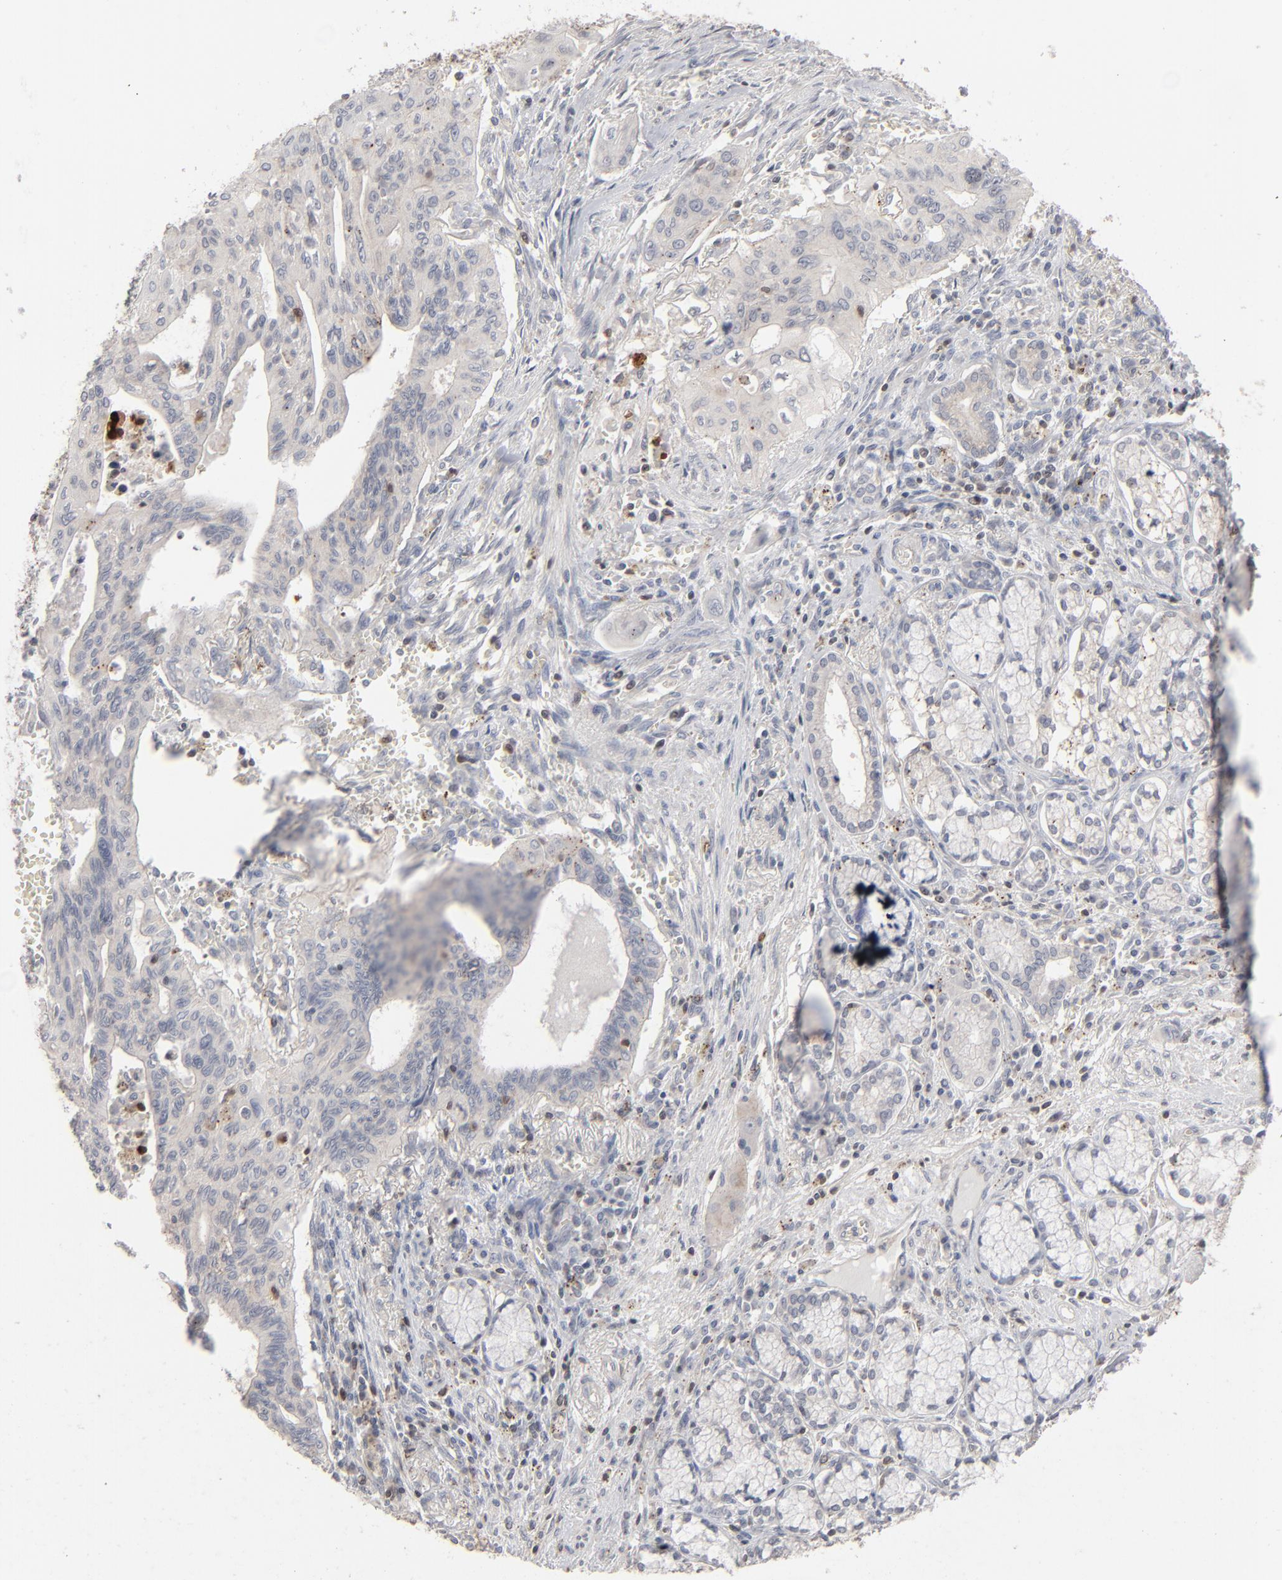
{"staining": {"intensity": "weak", "quantity": "<25%", "location": "cytoplasmic/membranous"}, "tissue": "pancreatic cancer", "cell_type": "Tumor cells", "image_type": "cancer", "snomed": [{"axis": "morphology", "description": "Adenocarcinoma, NOS"}, {"axis": "topography", "description": "Pancreas"}], "caption": "Immunohistochemistry image of neoplastic tissue: pancreatic cancer stained with DAB (3,3'-diaminobenzidine) shows no significant protein expression in tumor cells.", "gene": "STAT4", "patient": {"sex": "male", "age": 77}}